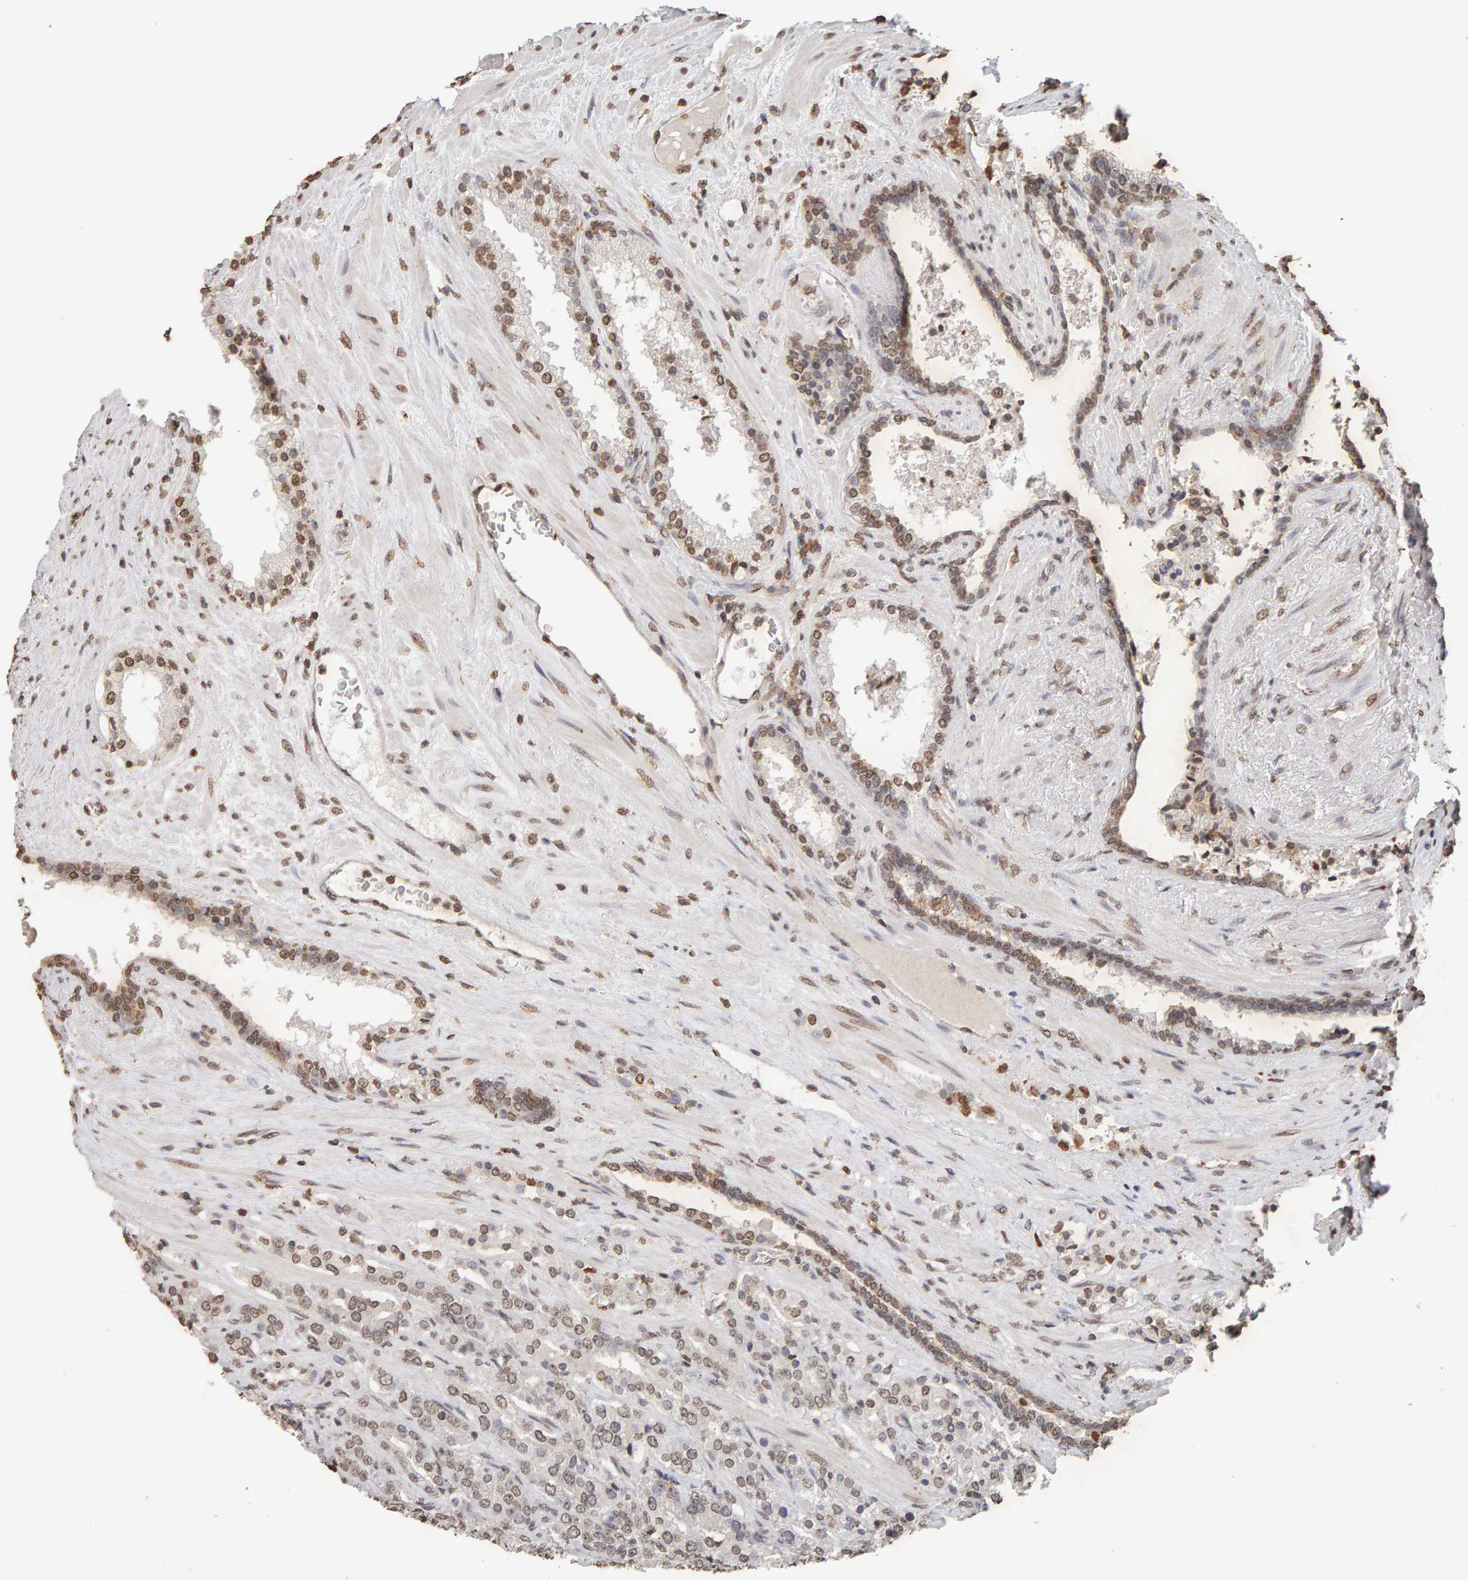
{"staining": {"intensity": "moderate", "quantity": ">75%", "location": "nuclear"}, "tissue": "prostate cancer", "cell_type": "Tumor cells", "image_type": "cancer", "snomed": [{"axis": "morphology", "description": "Adenocarcinoma, High grade"}, {"axis": "topography", "description": "Prostate"}], "caption": "Immunohistochemistry (IHC) micrograph of neoplastic tissue: prostate cancer stained using immunohistochemistry displays medium levels of moderate protein expression localized specifically in the nuclear of tumor cells, appearing as a nuclear brown color.", "gene": "DNAJB5", "patient": {"sex": "male", "age": 71}}